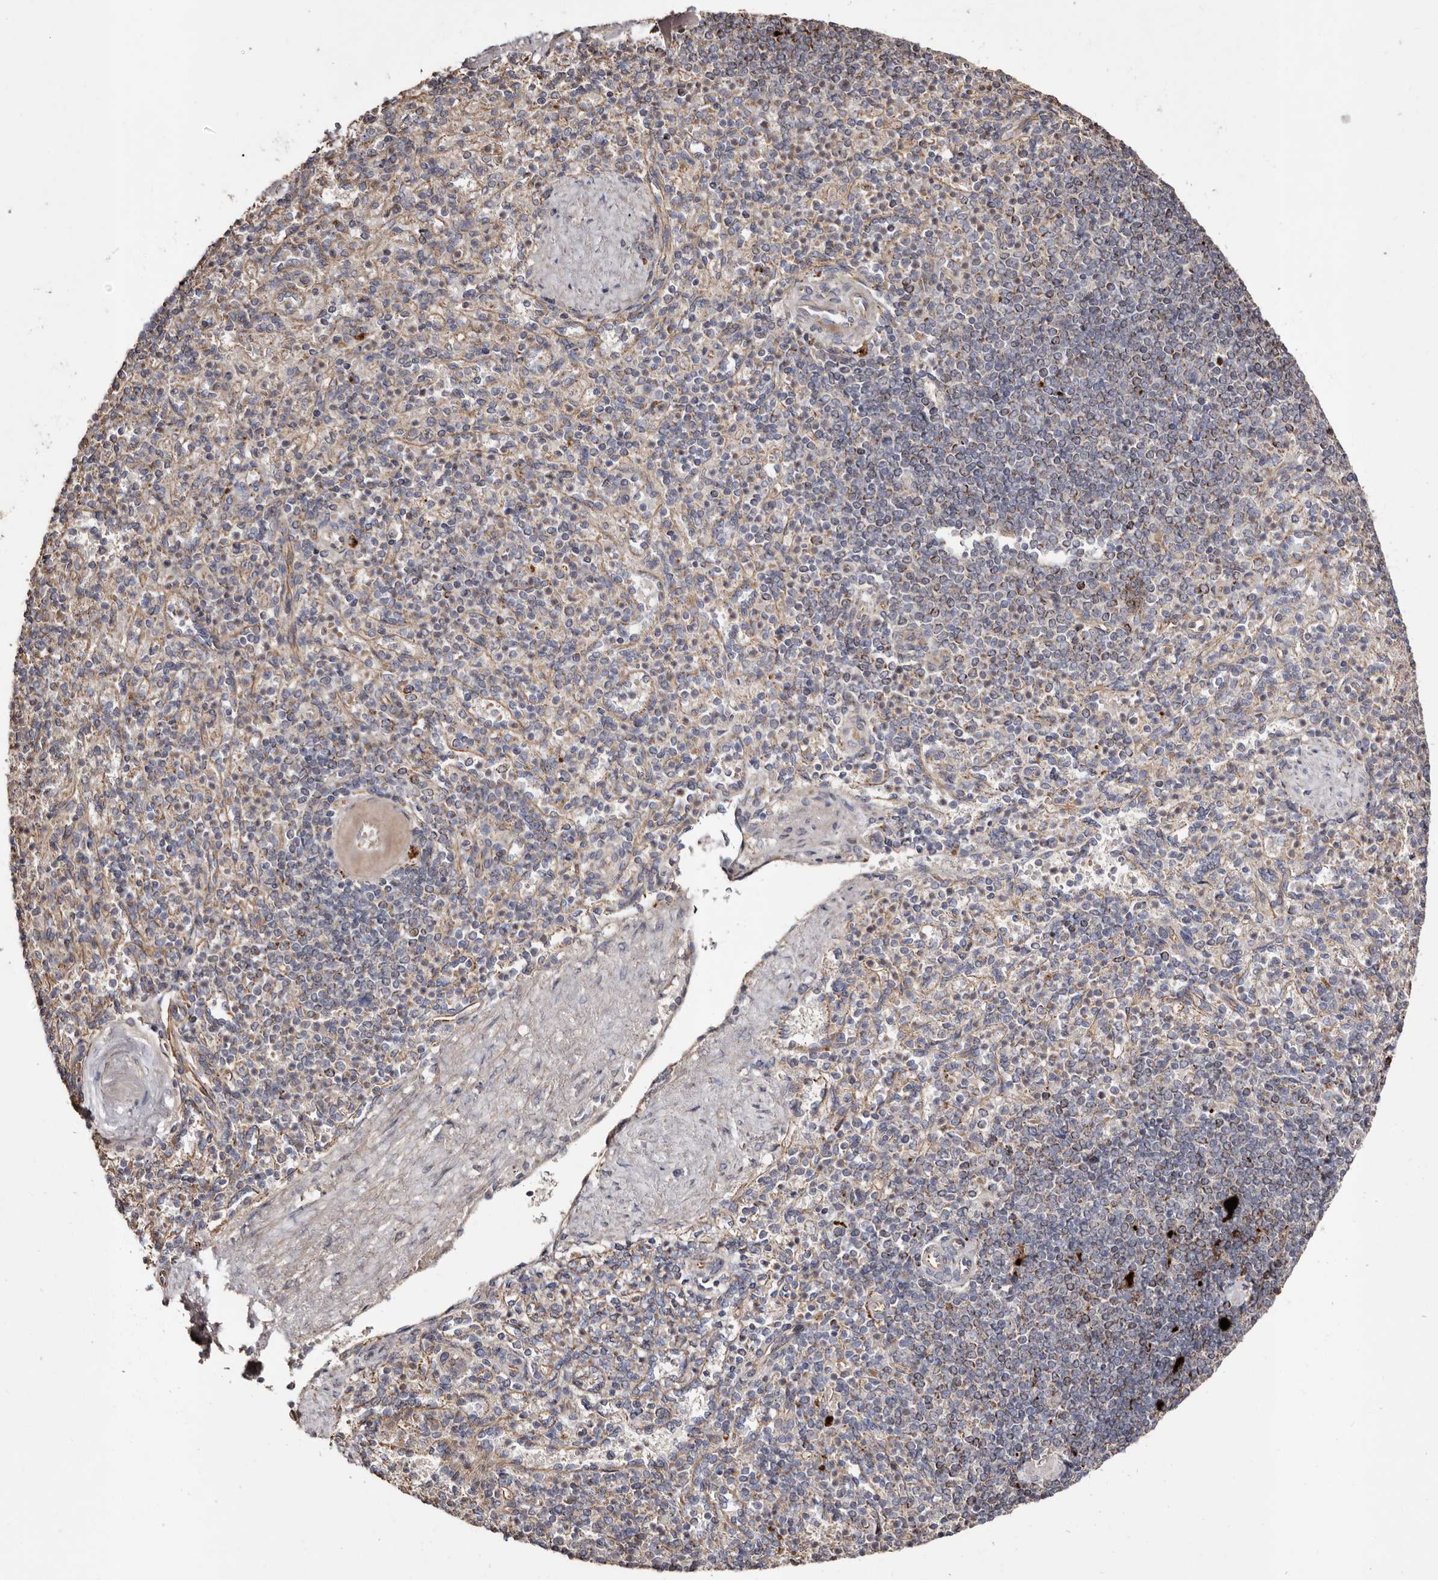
{"staining": {"intensity": "negative", "quantity": "none", "location": "none"}, "tissue": "spleen", "cell_type": "Cells in red pulp", "image_type": "normal", "snomed": [{"axis": "morphology", "description": "Normal tissue, NOS"}, {"axis": "topography", "description": "Spleen"}], "caption": "This is a image of immunohistochemistry staining of benign spleen, which shows no positivity in cells in red pulp. (DAB IHC visualized using brightfield microscopy, high magnification).", "gene": "MACC1", "patient": {"sex": "female", "age": 74}}